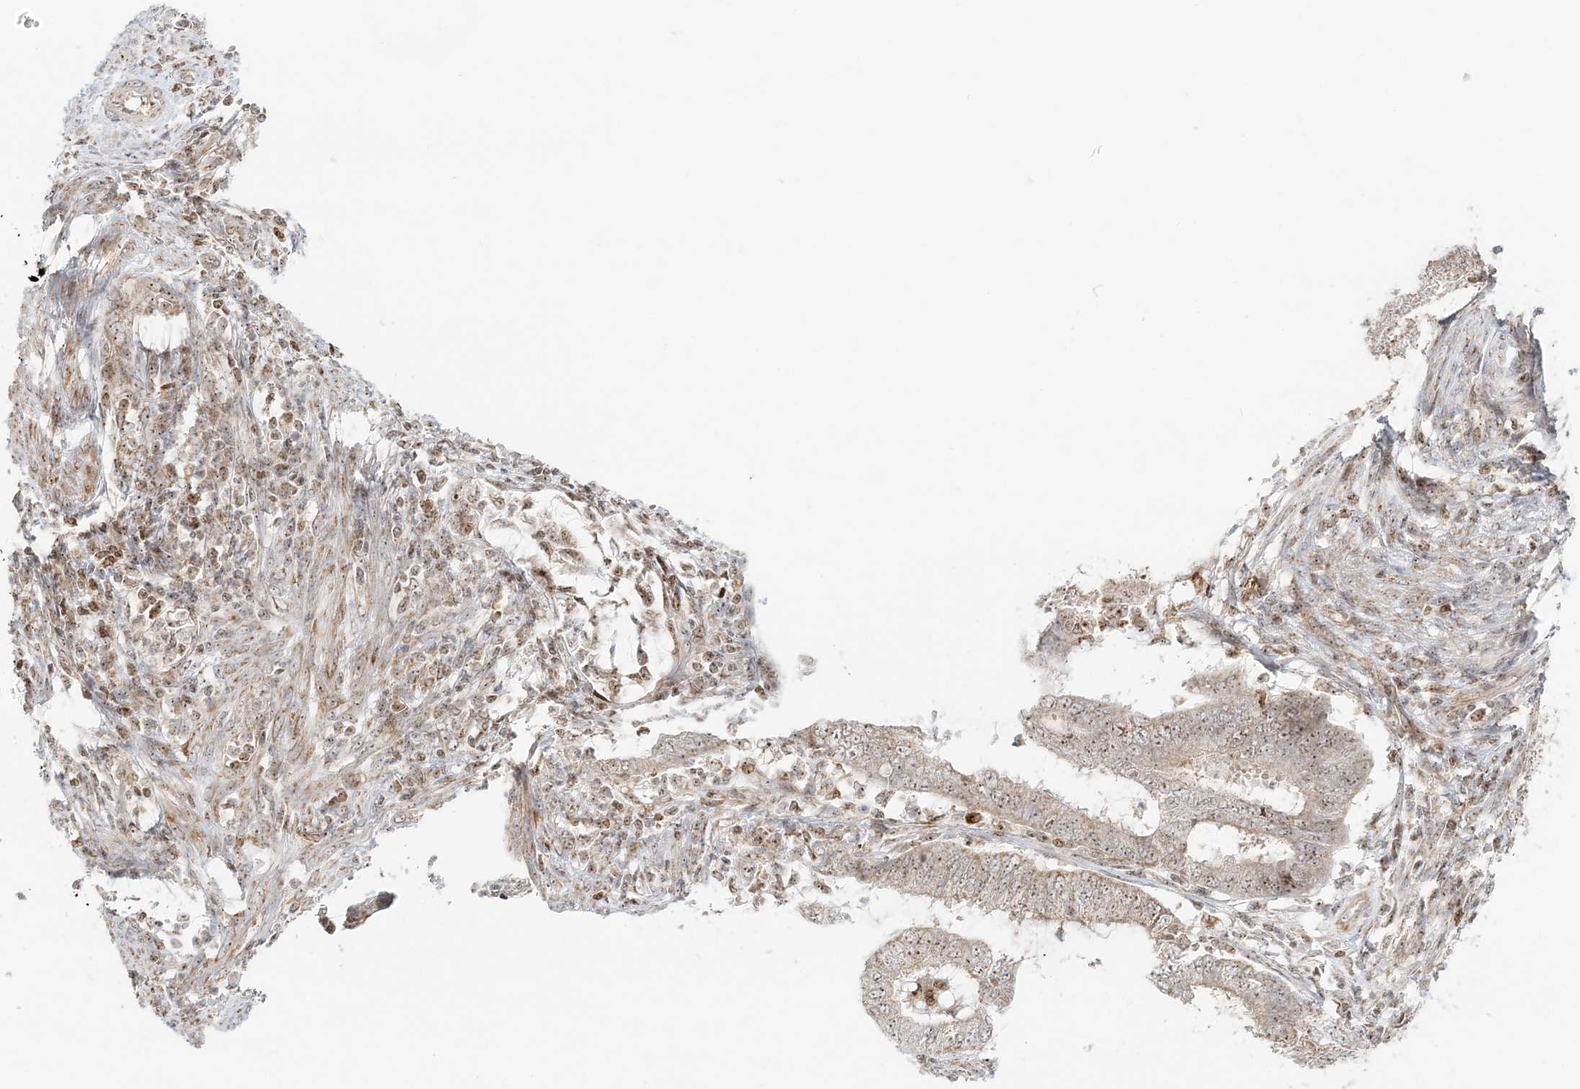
{"staining": {"intensity": "weak", "quantity": ">75%", "location": "cytoplasmic/membranous,nuclear"}, "tissue": "endometrial cancer", "cell_type": "Tumor cells", "image_type": "cancer", "snomed": [{"axis": "morphology", "description": "Adenocarcinoma, NOS"}, {"axis": "topography", "description": "Endometrium"}], "caption": "A high-resolution micrograph shows immunohistochemistry (IHC) staining of endometrial cancer (adenocarcinoma), which reveals weak cytoplasmic/membranous and nuclear staining in approximately >75% of tumor cells.", "gene": "UBE2F", "patient": {"sex": "female", "age": 49}}